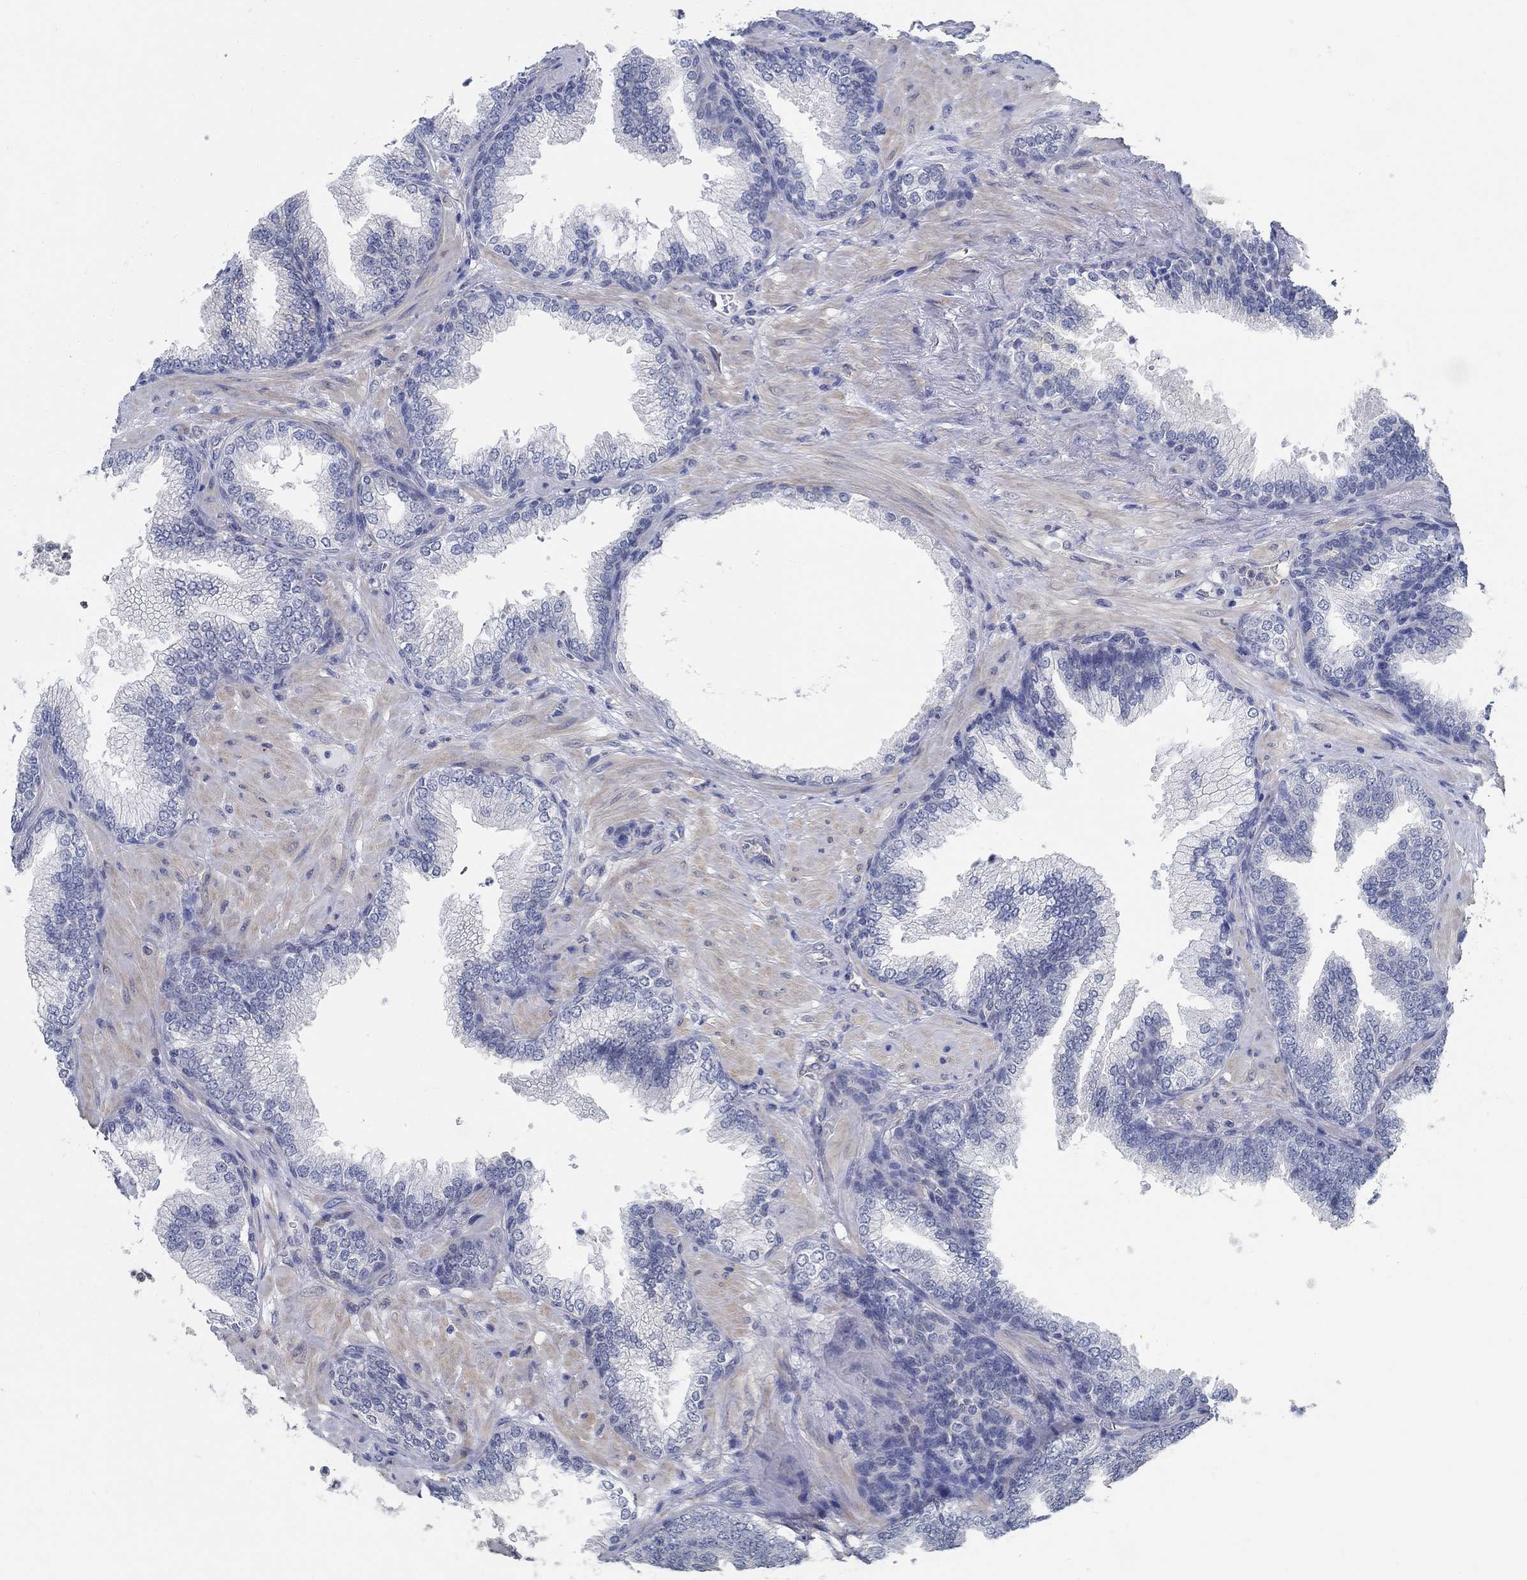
{"staining": {"intensity": "negative", "quantity": "none", "location": "none"}, "tissue": "prostate cancer", "cell_type": "Tumor cells", "image_type": "cancer", "snomed": [{"axis": "morphology", "description": "Adenocarcinoma, Low grade"}, {"axis": "topography", "description": "Prostate"}], "caption": "Prostate adenocarcinoma (low-grade) was stained to show a protein in brown. There is no significant expression in tumor cells. The staining was performed using DAB (3,3'-diaminobenzidine) to visualize the protein expression in brown, while the nuclei were stained in blue with hematoxylin (Magnification: 20x).", "gene": "PCDH11X", "patient": {"sex": "male", "age": 68}}